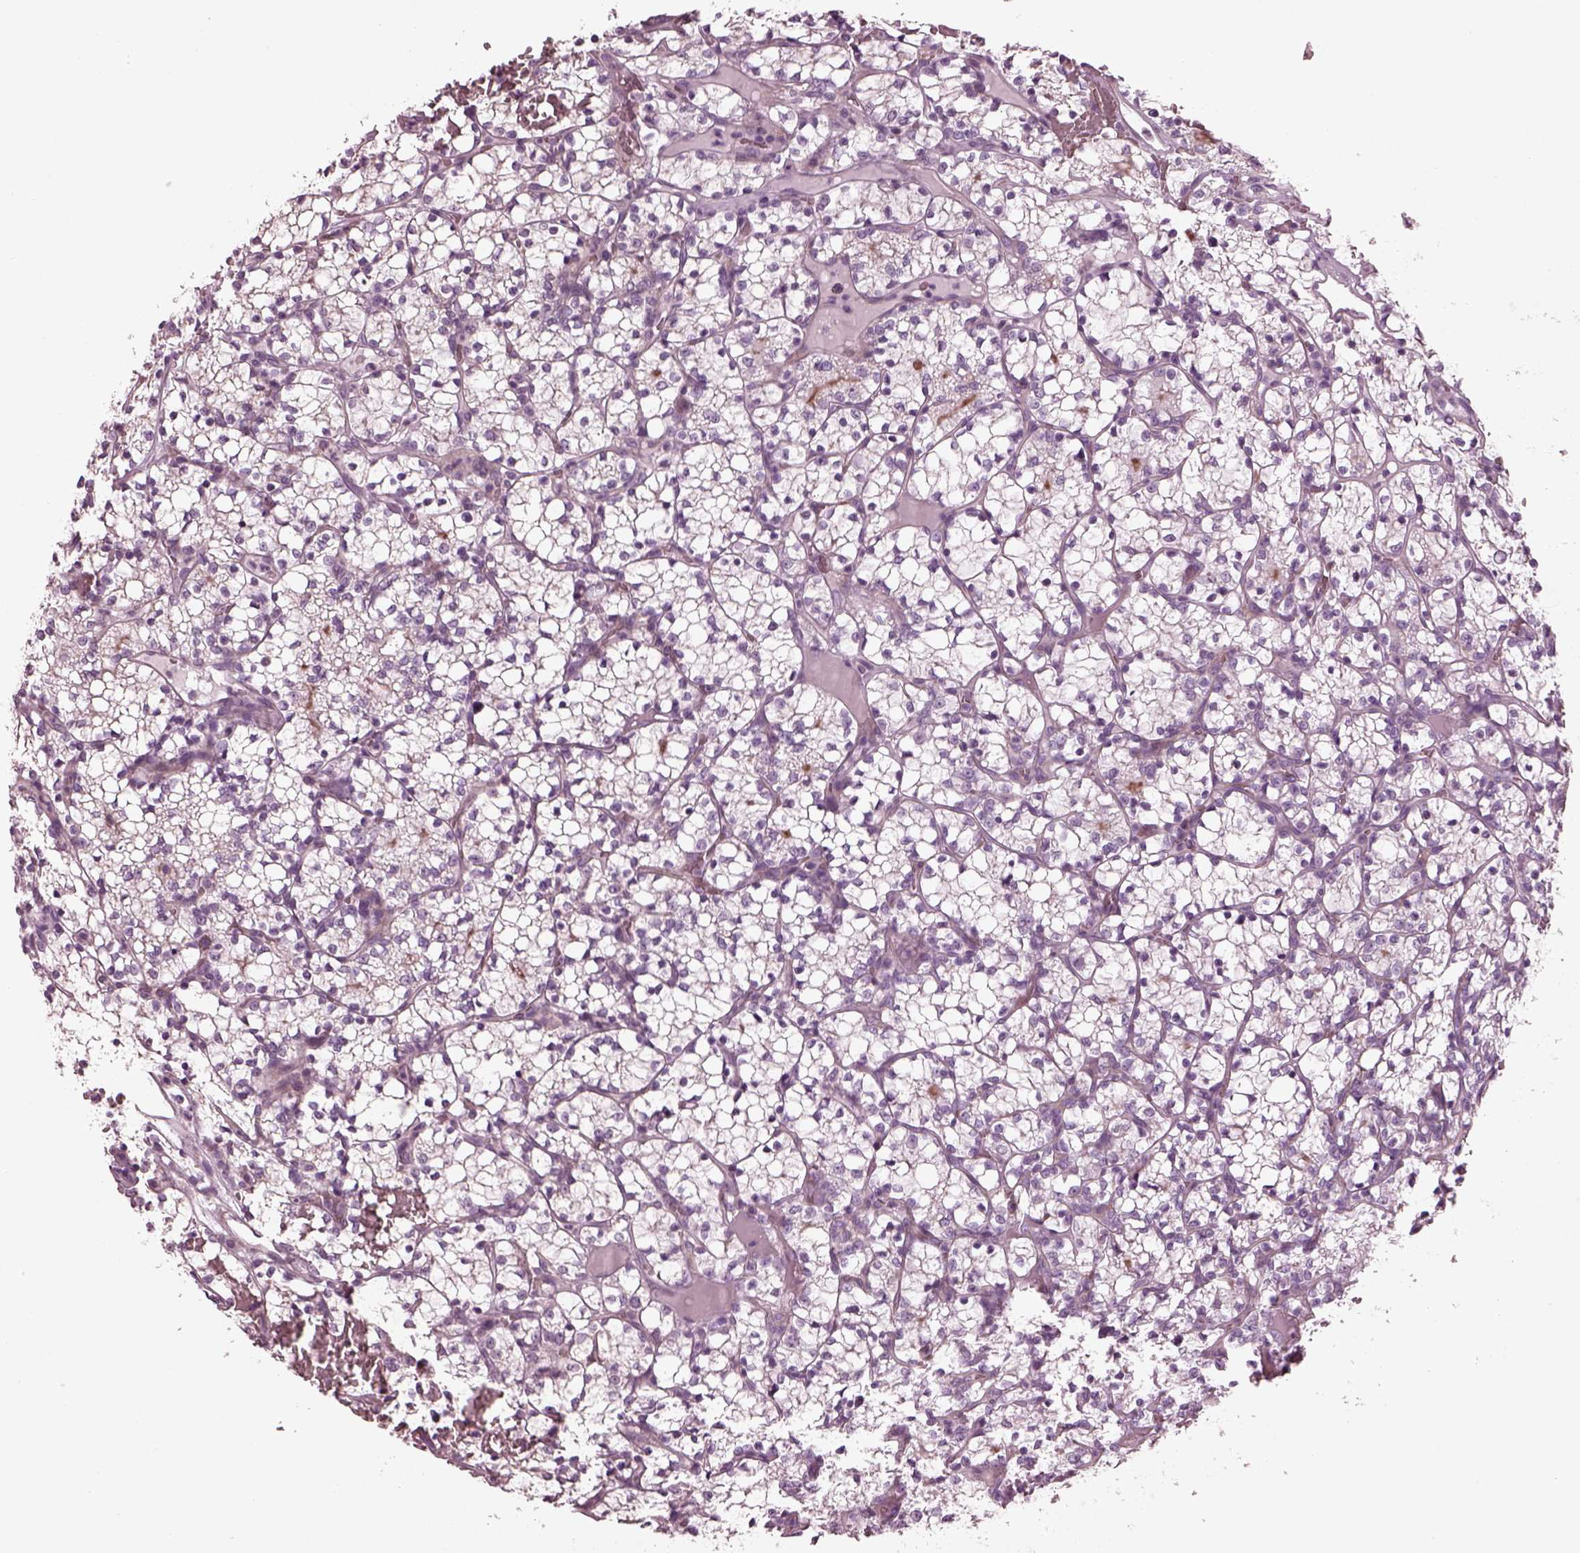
{"staining": {"intensity": "negative", "quantity": "none", "location": "none"}, "tissue": "renal cancer", "cell_type": "Tumor cells", "image_type": "cancer", "snomed": [{"axis": "morphology", "description": "Adenocarcinoma, NOS"}, {"axis": "topography", "description": "Kidney"}], "caption": "IHC of human renal cancer (adenocarcinoma) exhibits no staining in tumor cells.", "gene": "GDF11", "patient": {"sex": "female", "age": 69}}